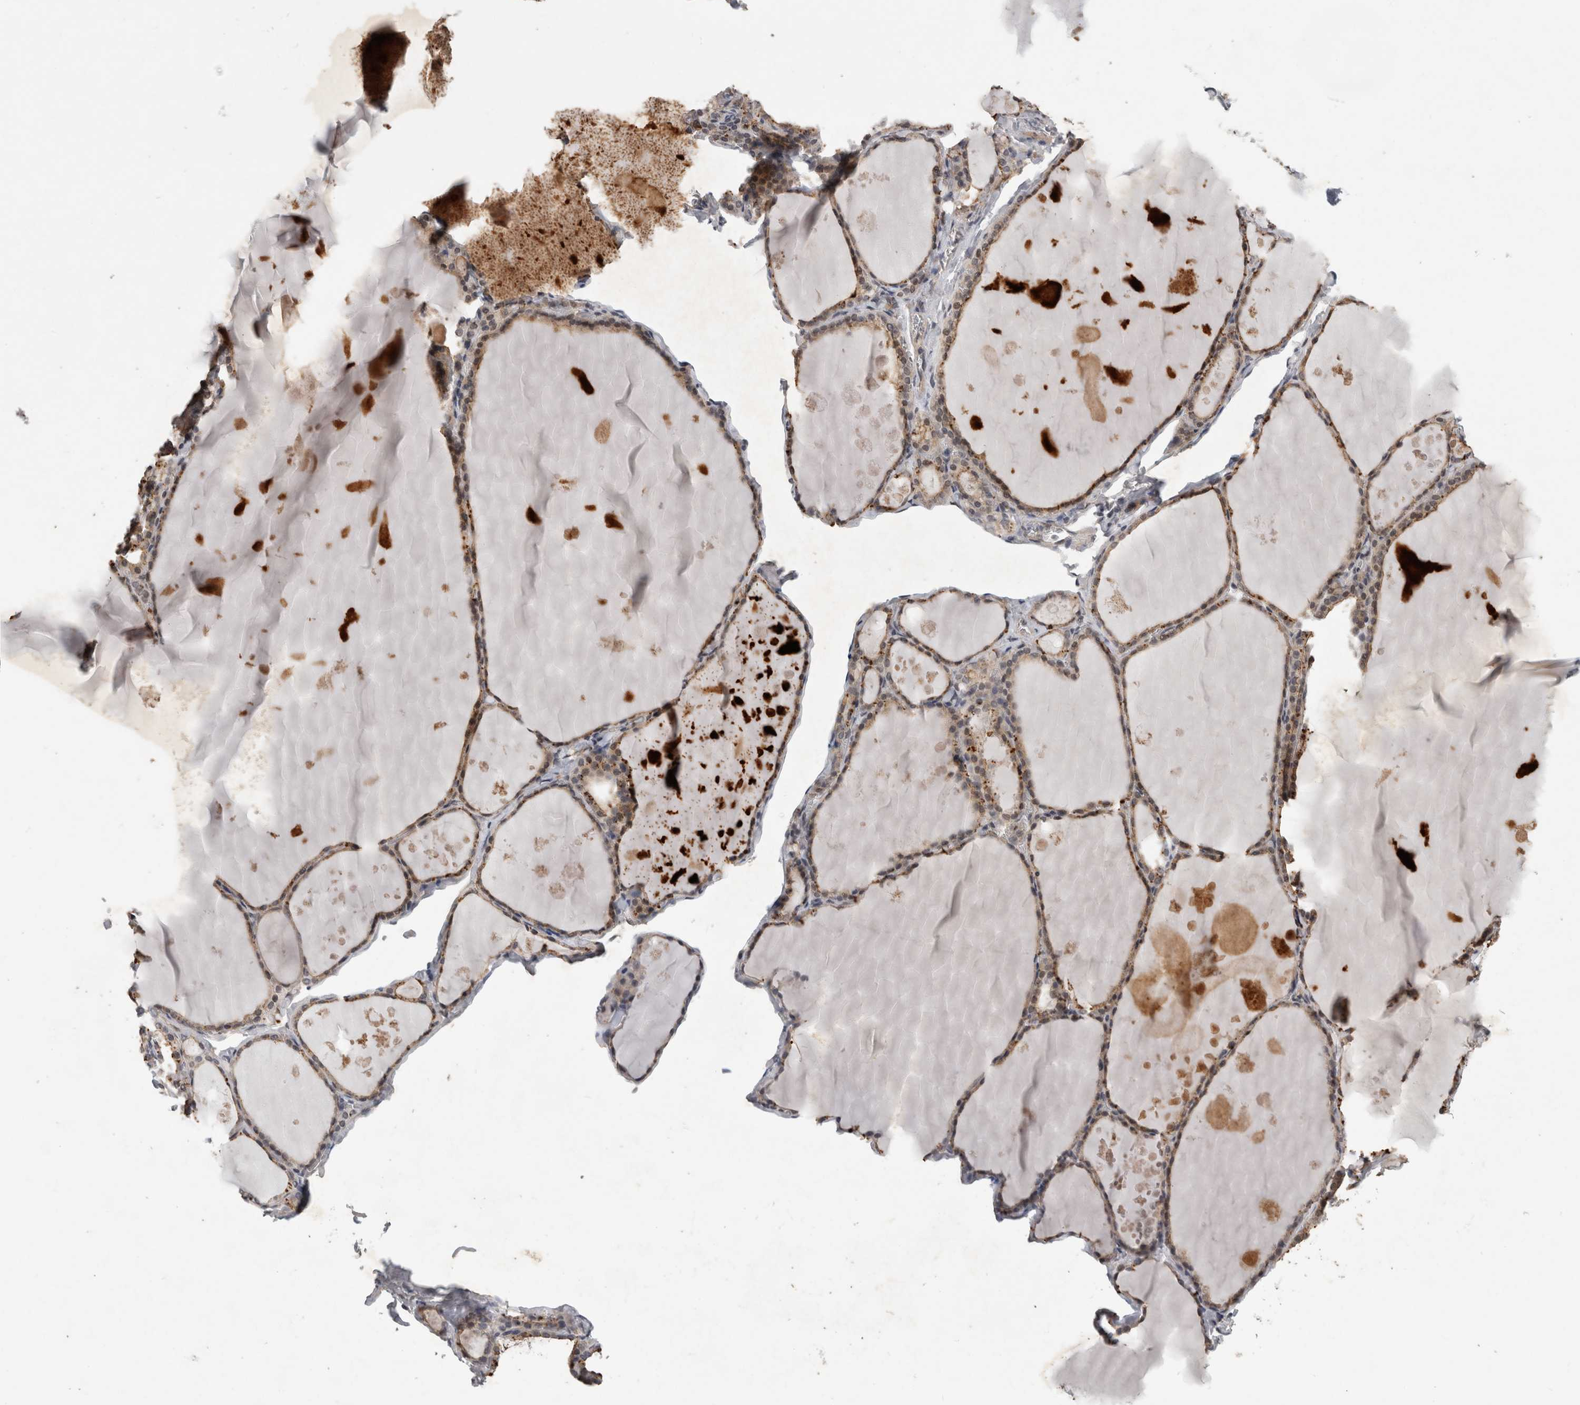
{"staining": {"intensity": "moderate", "quantity": ">75%", "location": "cytoplasmic/membranous"}, "tissue": "thyroid gland", "cell_type": "Glandular cells", "image_type": "normal", "snomed": [{"axis": "morphology", "description": "Normal tissue, NOS"}, {"axis": "topography", "description": "Thyroid gland"}], "caption": "A brown stain labels moderate cytoplasmic/membranous staining of a protein in glandular cells of unremarkable thyroid gland. The staining was performed using DAB (3,3'-diaminobenzidine), with brown indicating positive protein expression. Nuclei are stained blue with hematoxylin.", "gene": "RHPN1", "patient": {"sex": "male", "age": 56}}